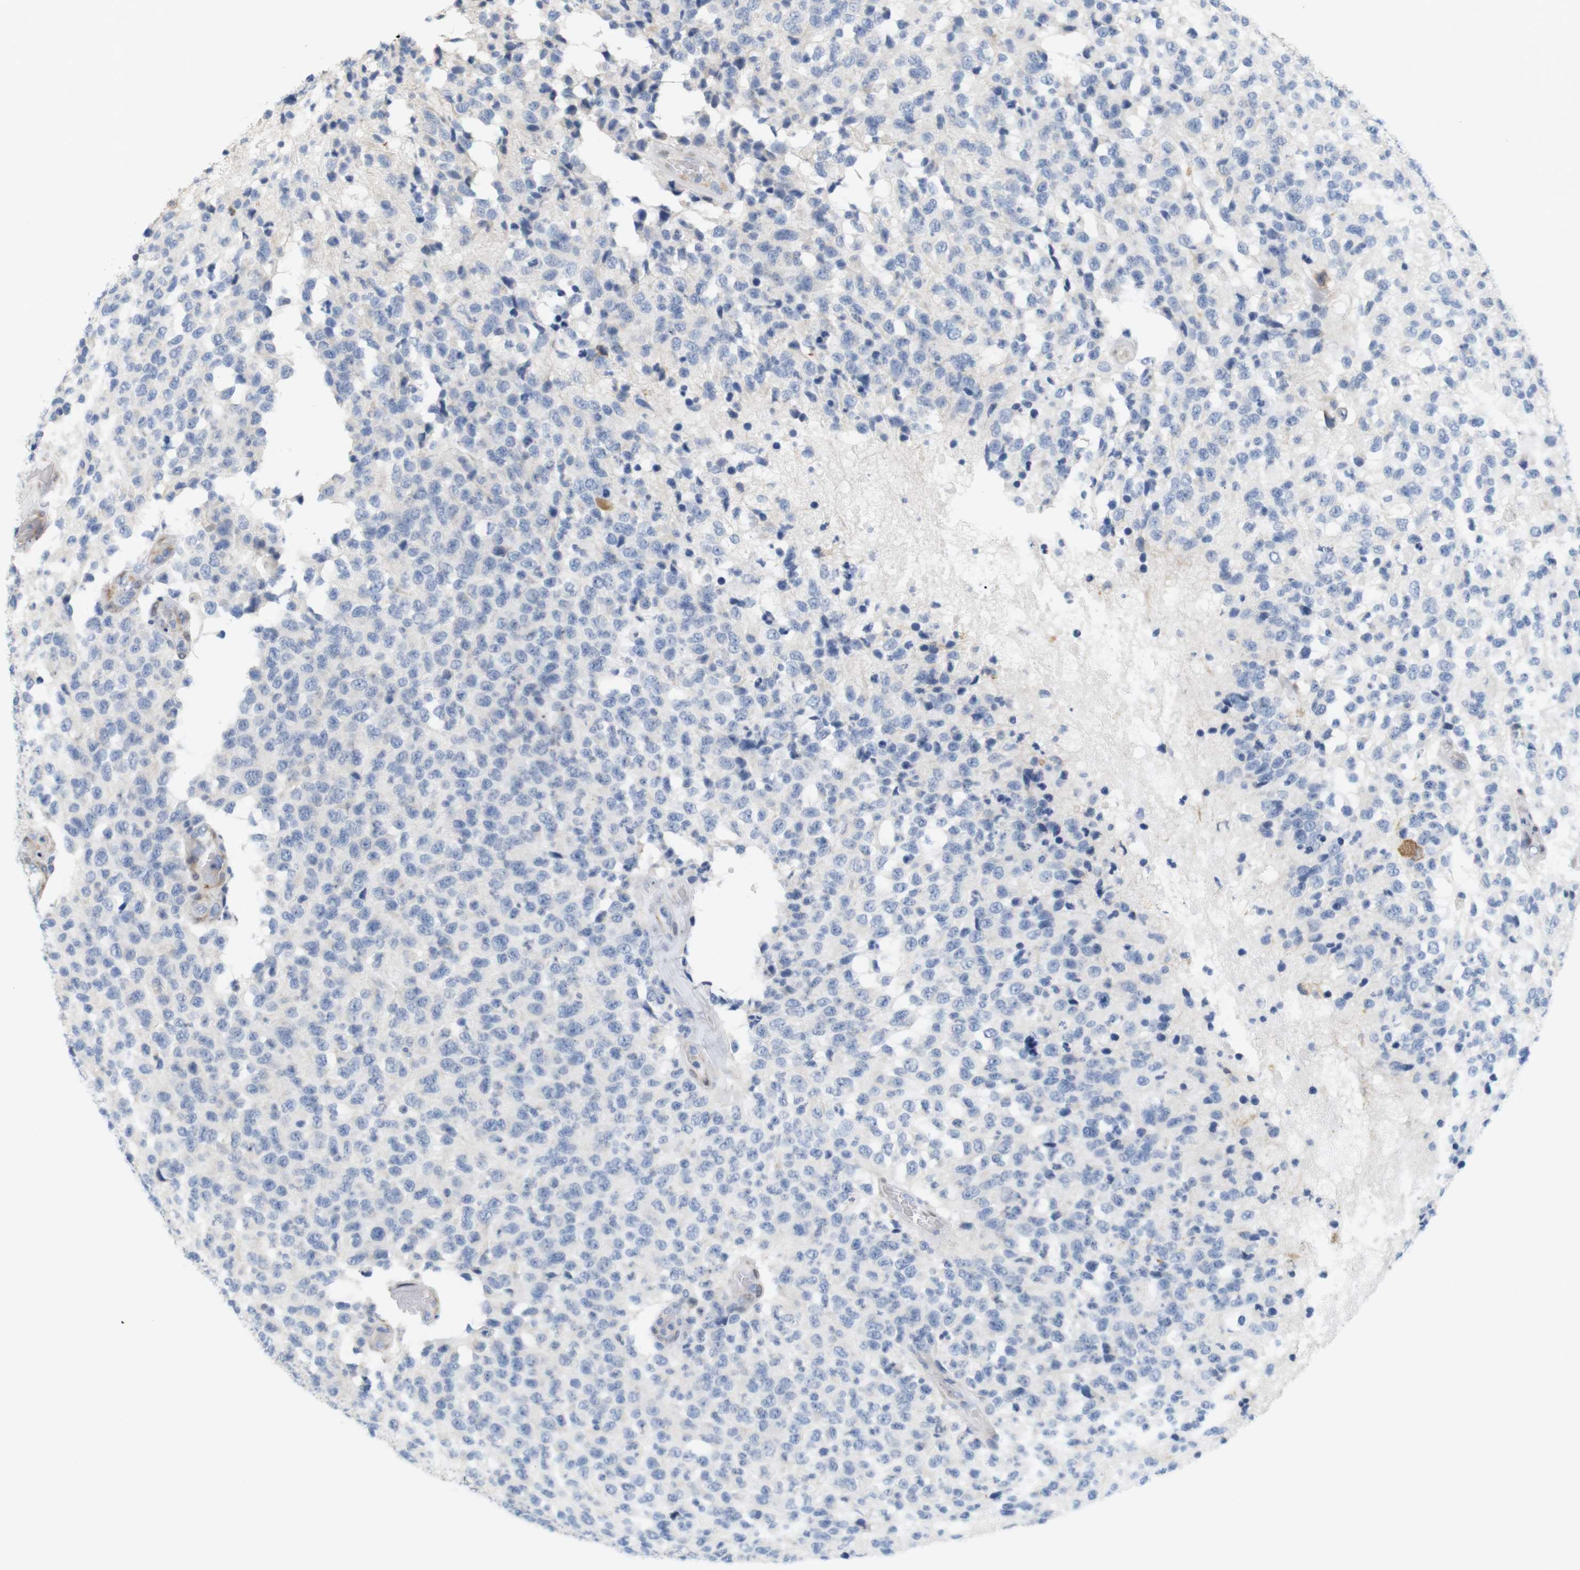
{"staining": {"intensity": "negative", "quantity": "none", "location": "none"}, "tissue": "glioma", "cell_type": "Tumor cells", "image_type": "cancer", "snomed": [{"axis": "morphology", "description": "Glioma, malignant, High grade"}, {"axis": "topography", "description": "pancreas cauda"}], "caption": "DAB immunohistochemical staining of malignant glioma (high-grade) reveals no significant positivity in tumor cells.", "gene": "ITPR1", "patient": {"sex": "male", "age": 60}}